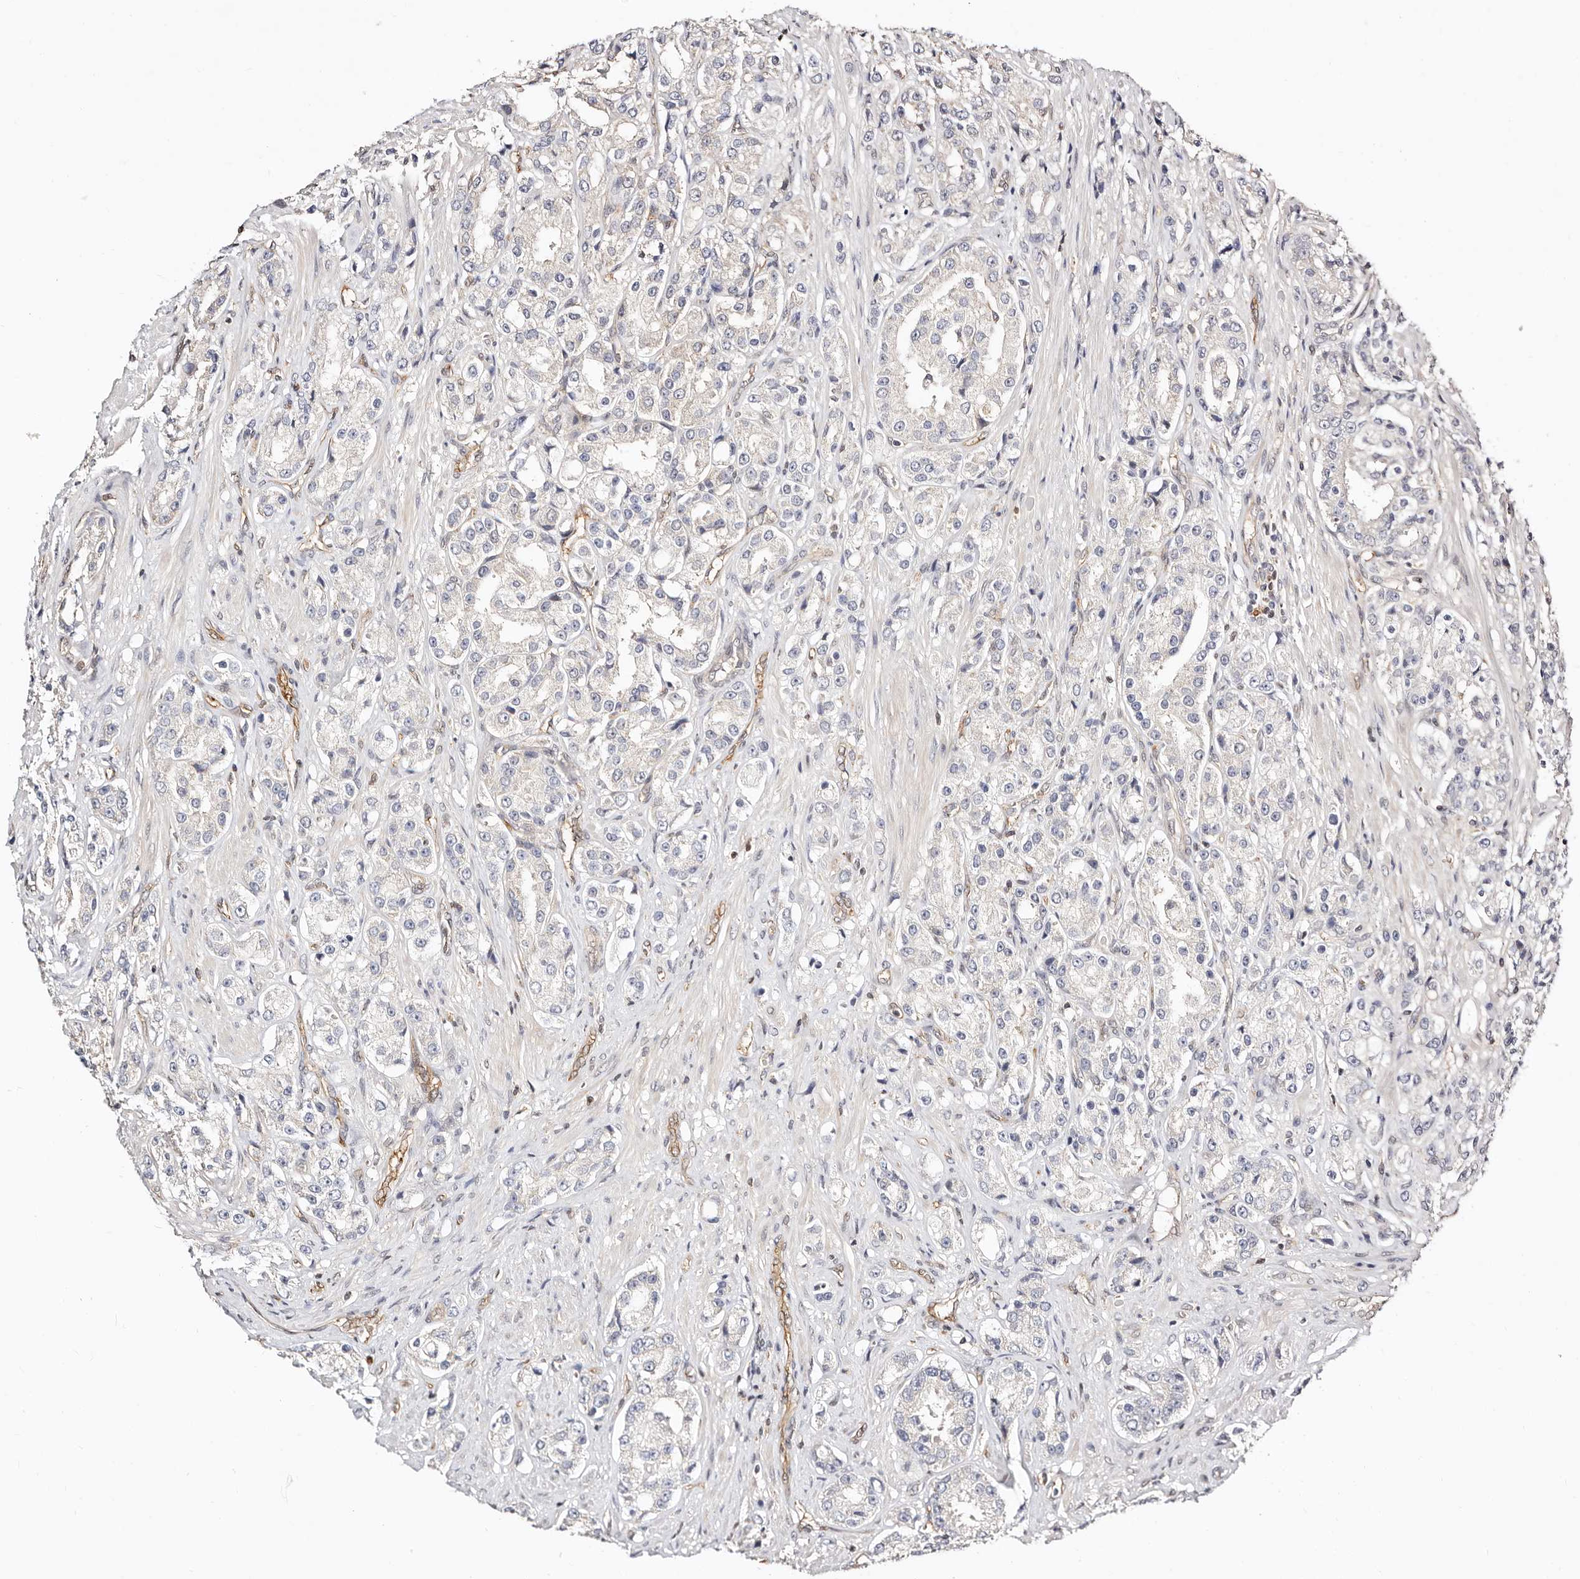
{"staining": {"intensity": "negative", "quantity": "none", "location": "none"}, "tissue": "prostate cancer", "cell_type": "Tumor cells", "image_type": "cancer", "snomed": [{"axis": "morphology", "description": "Adenocarcinoma, High grade"}, {"axis": "topography", "description": "Prostate"}], "caption": "A micrograph of human prostate high-grade adenocarcinoma is negative for staining in tumor cells.", "gene": "STAT5A", "patient": {"sex": "male", "age": 60}}